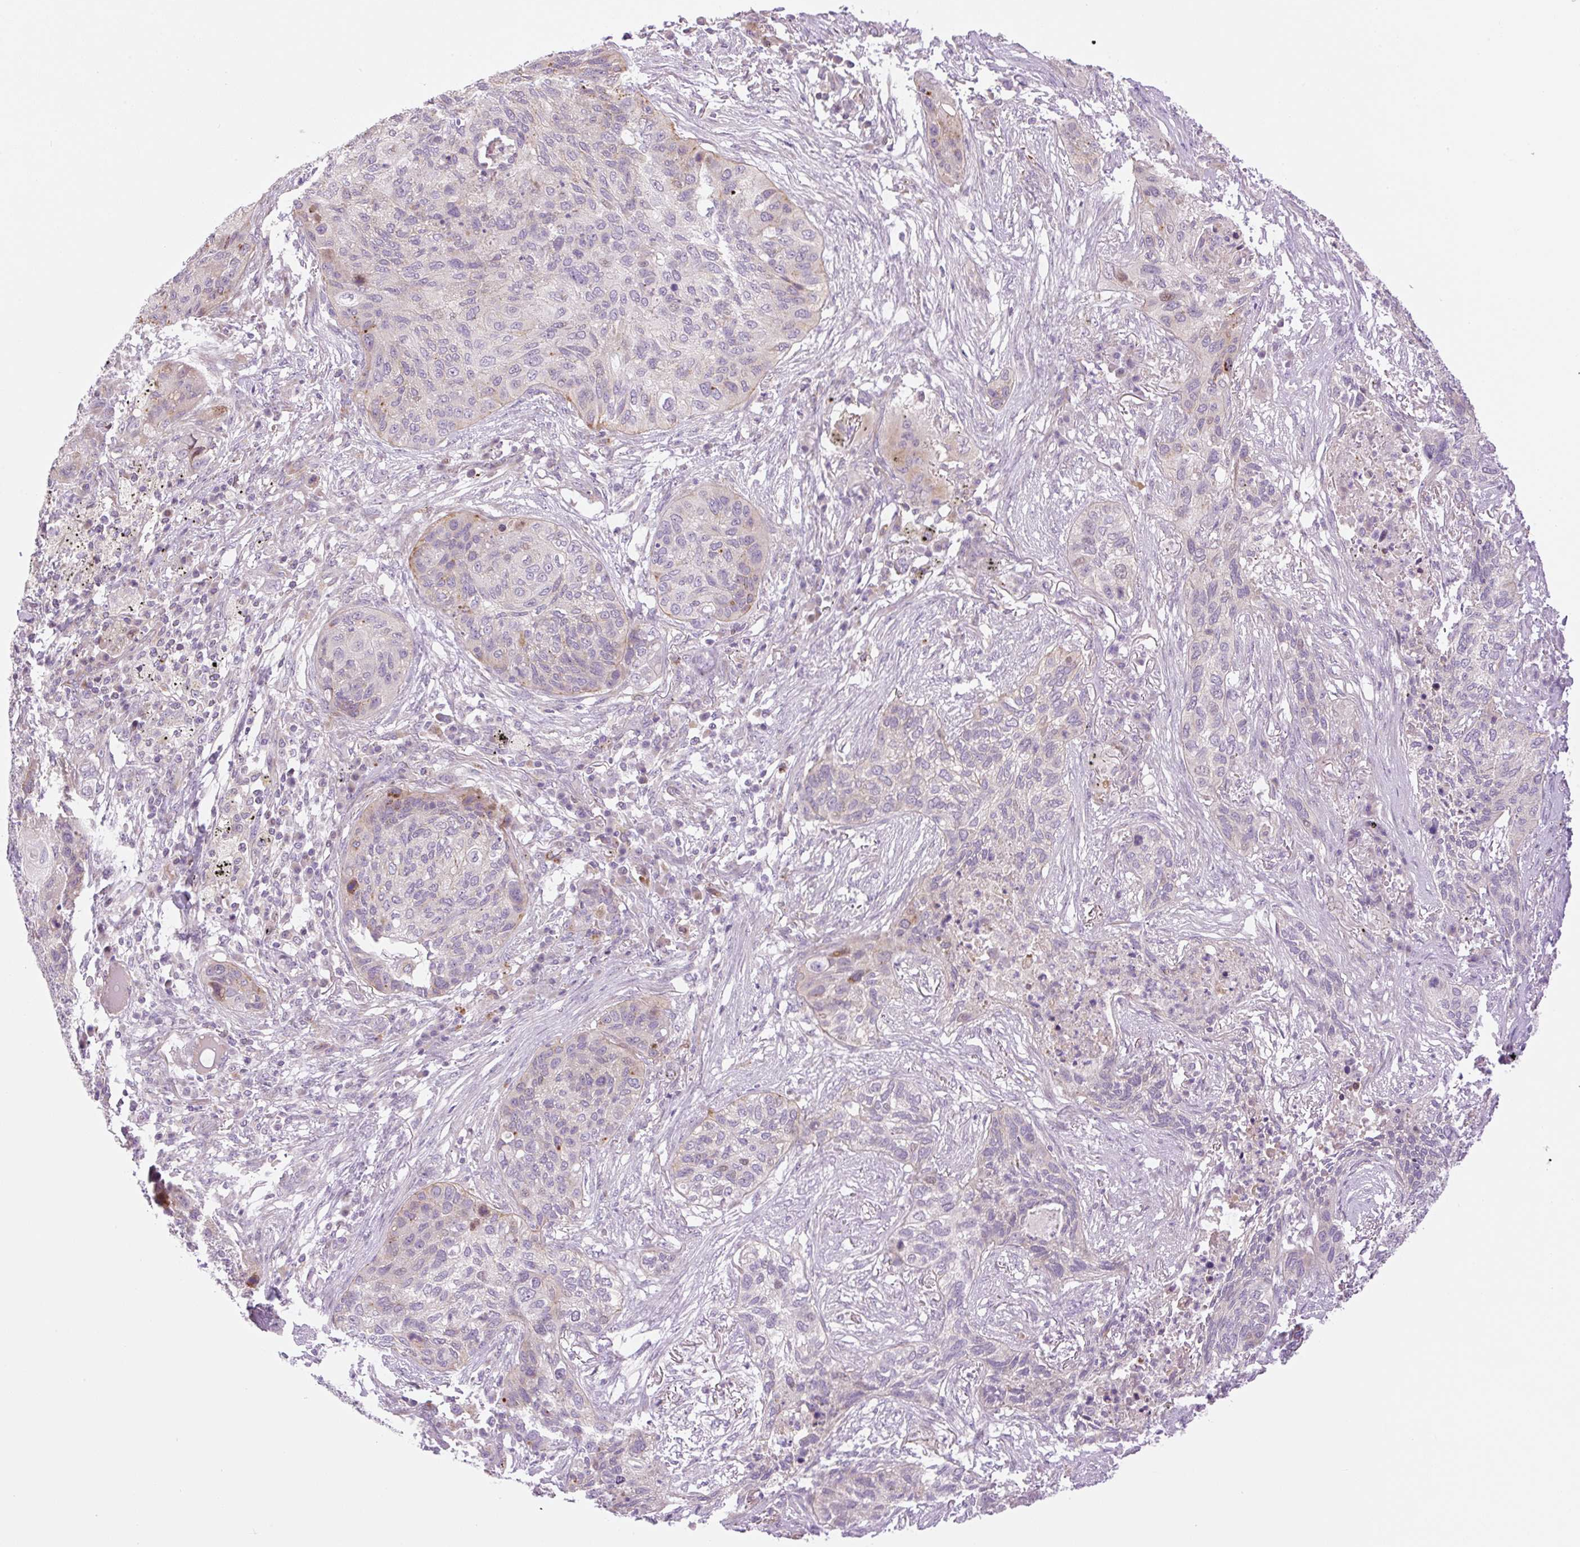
{"staining": {"intensity": "negative", "quantity": "none", "location": "none"}, "tissue": "lung cancer", "cell_type": "Tumor cells", "image_type": "cancer", "snomed": [{"axis": "morphology", "description": "Squamous cell carcinoma, NOS"}, {"axis": "topography", "description": "Lung"}], "caption": "A high-resolution micrograph shows immunohistochemistry staining of squamous cell carcinoma (lung), which shows no significant staining in tumor cells.", "gene": "ZNF394", "patient": {"sex": "female", "age": 63}}